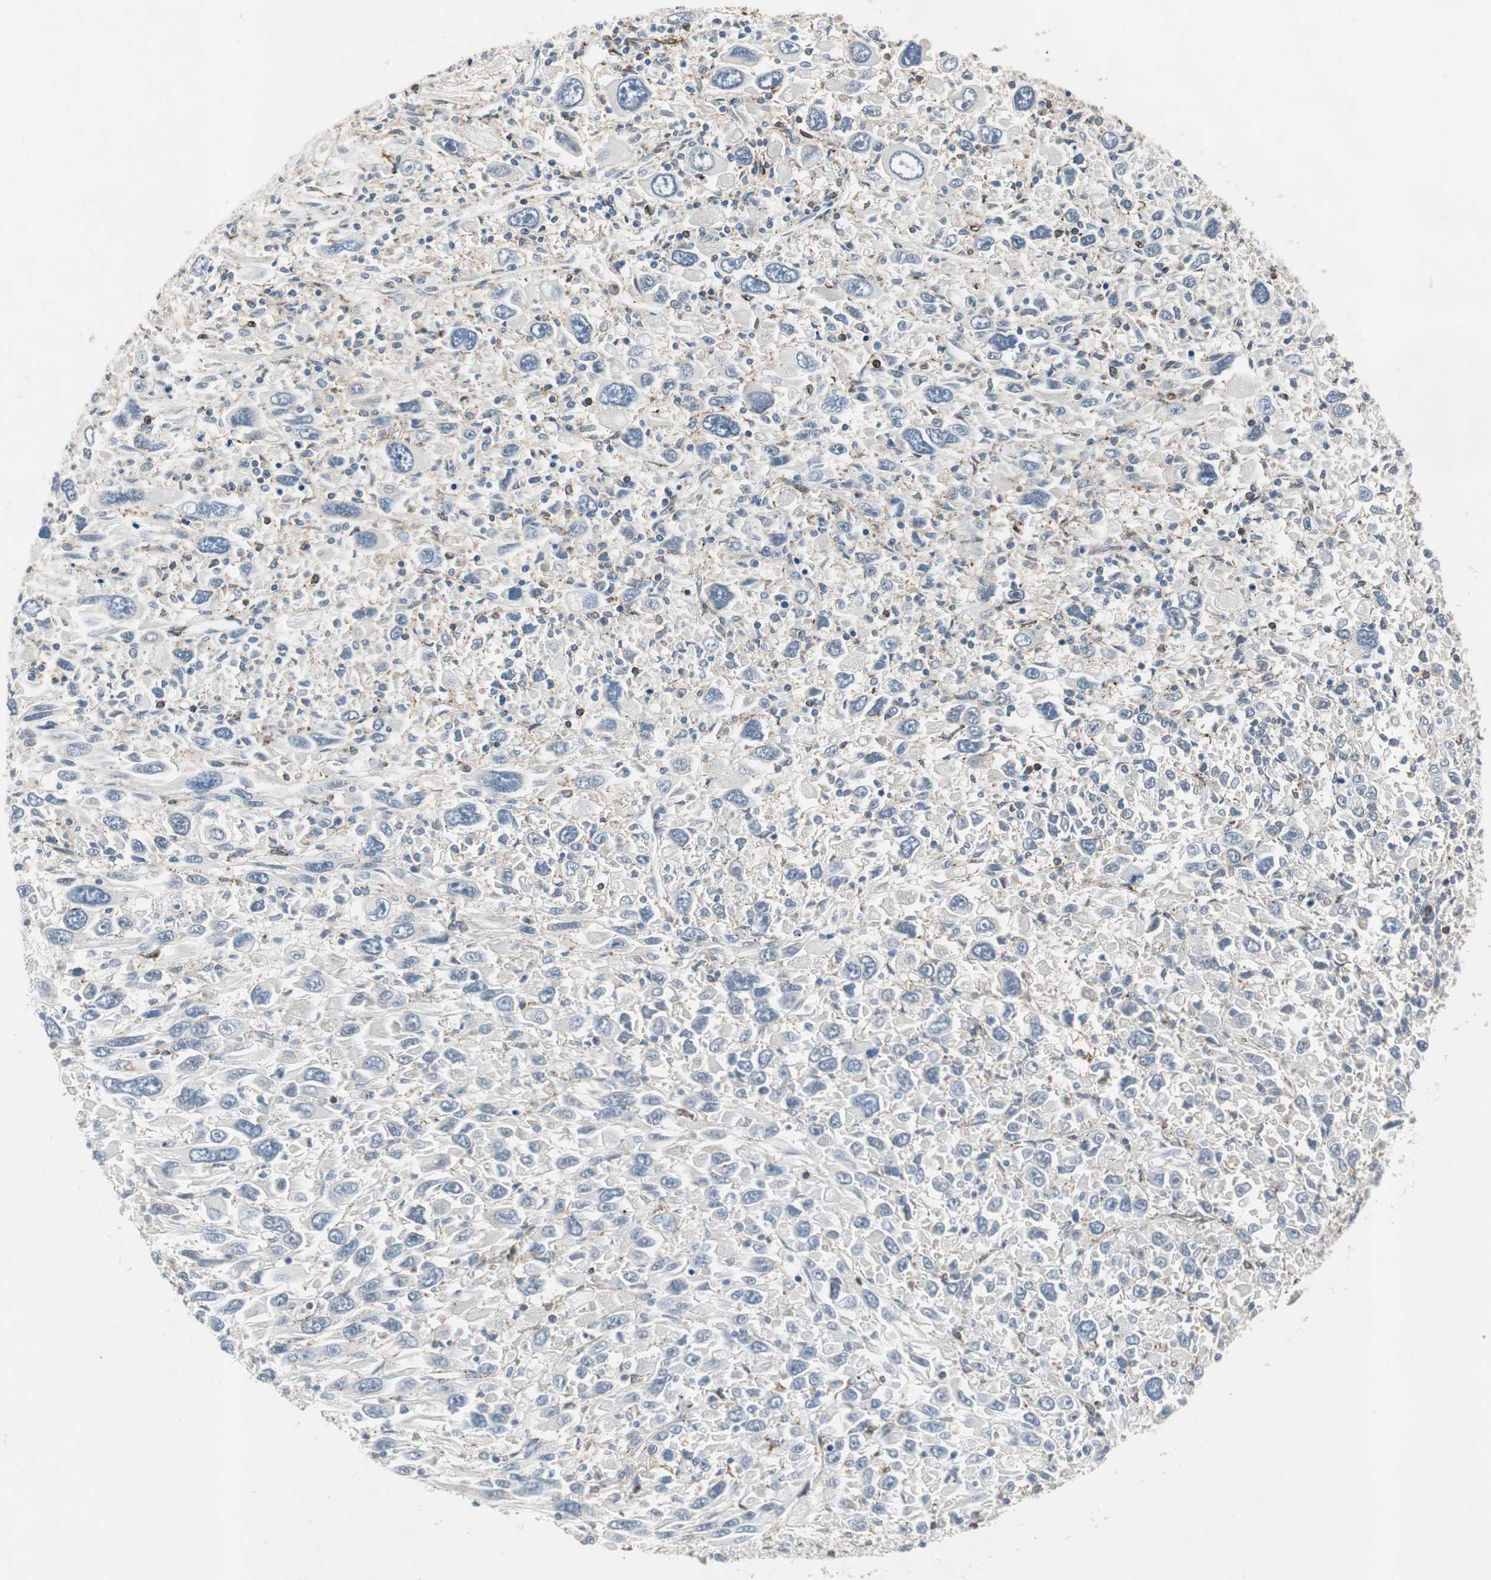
{"staining": {"intensity": "negative", "quantity": "none", "location": "none"}, "tissue": "melanoma", "cell_type": "Tumor cells", "image_type": "cancer", "snomed": [{"axis": "morphology", "description": "Malignant melanoma, Metastatic site"}, {"axis": "topography", "description": "Skin"}], "caption": "Malignant melanoma (metastatic site) stained for a protein using immunohistochemistry (IHC) reveals no positivity tumor cells.", "gene": "GRHL1", "patient": {"sex": "female", "age": 56}}